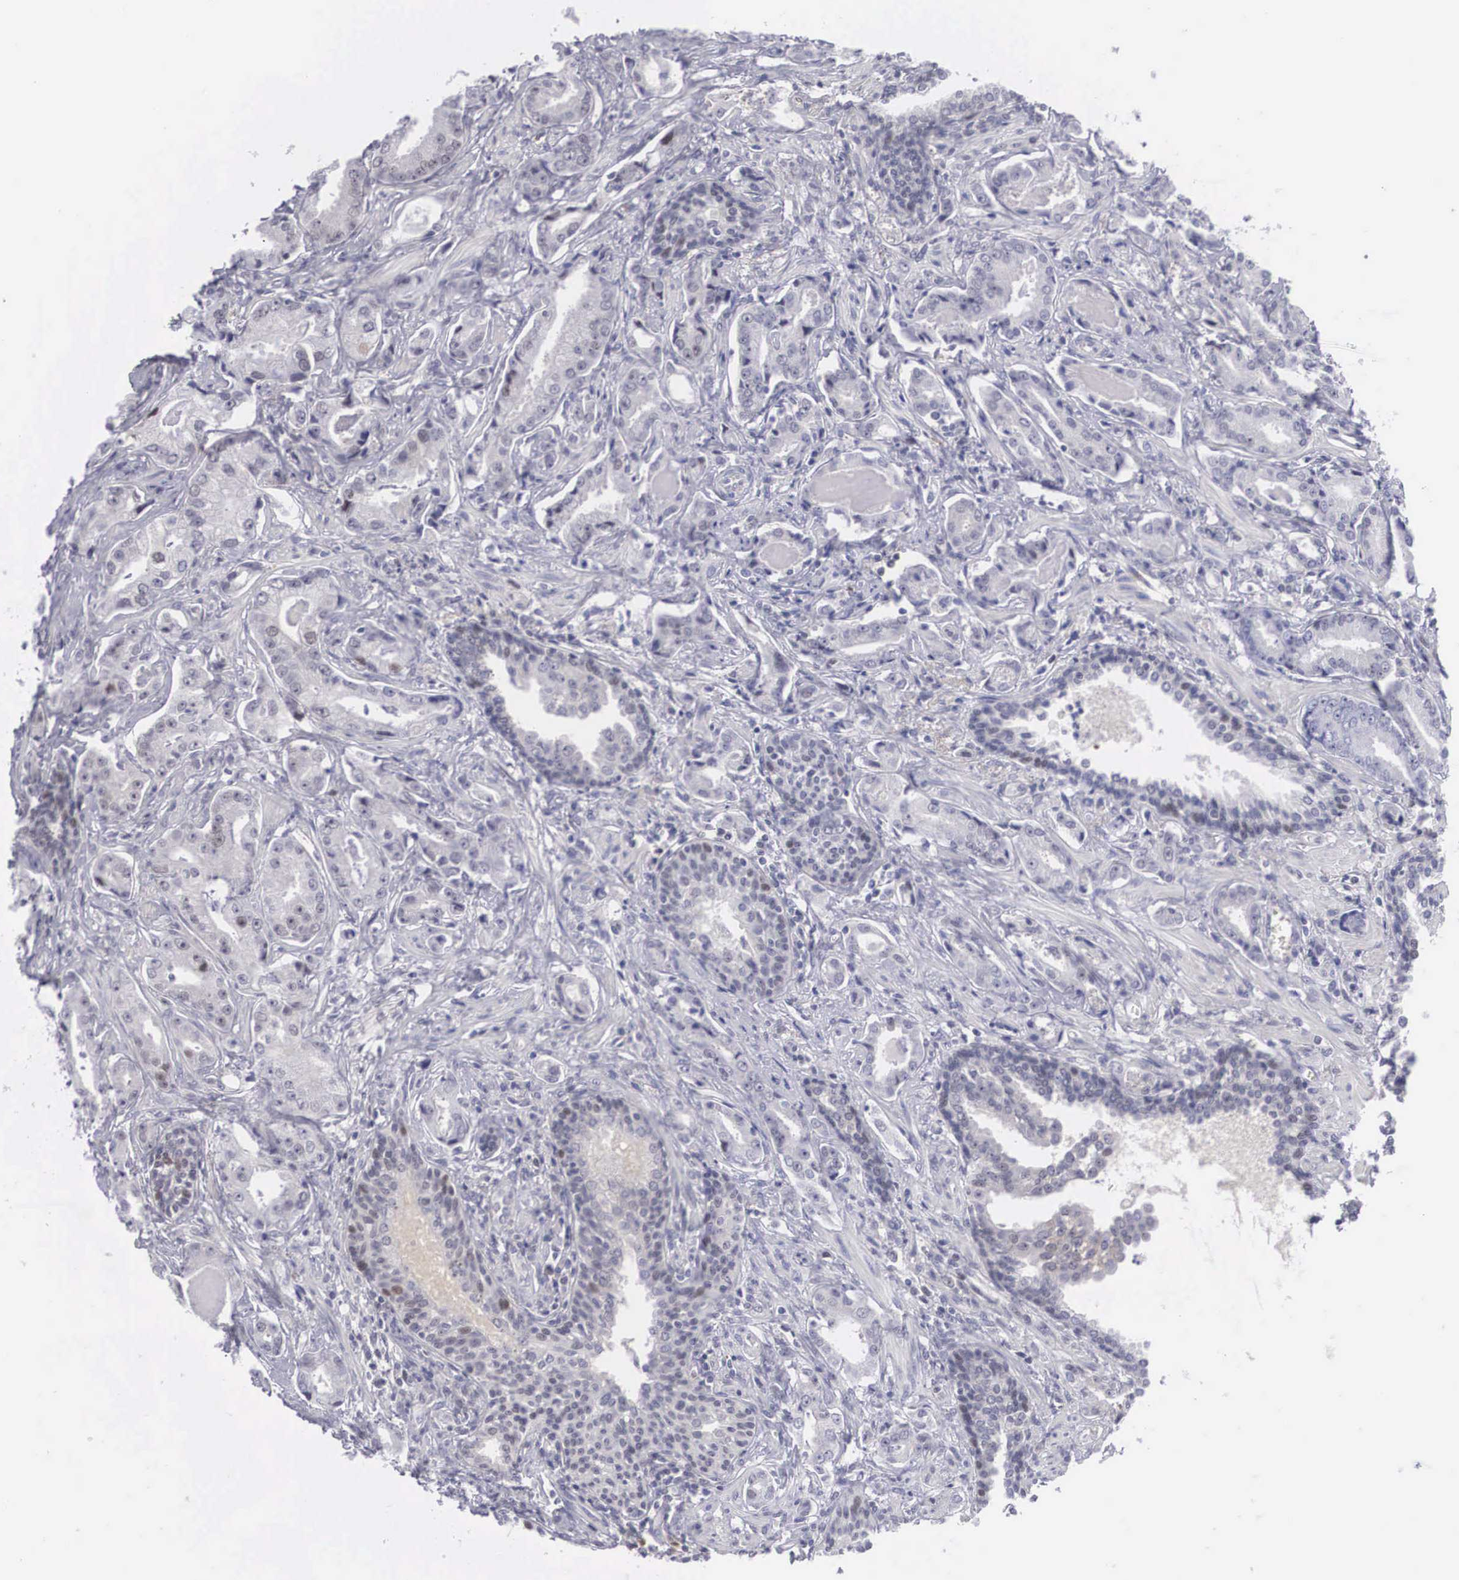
{"staining": {"intensity": "weak", "quantity": "<25%", "location": "nuclear"}, "tissue": "prostate cancer", "cell_type": "Tumor cells", "image_type": "cancer", "snomed": [{"axis": "morphology", "description": "Adenocarcinoma, Low grade"}, {"axis": "topography", "description": "Prostate"}], "caption": "Prostate cancer (low-grade adenocarcinoma) stained for a protein using IHC shows no staining tumor cells.", "gene": "RBPJ", "patient": {"sex": "male", "age": 65}}